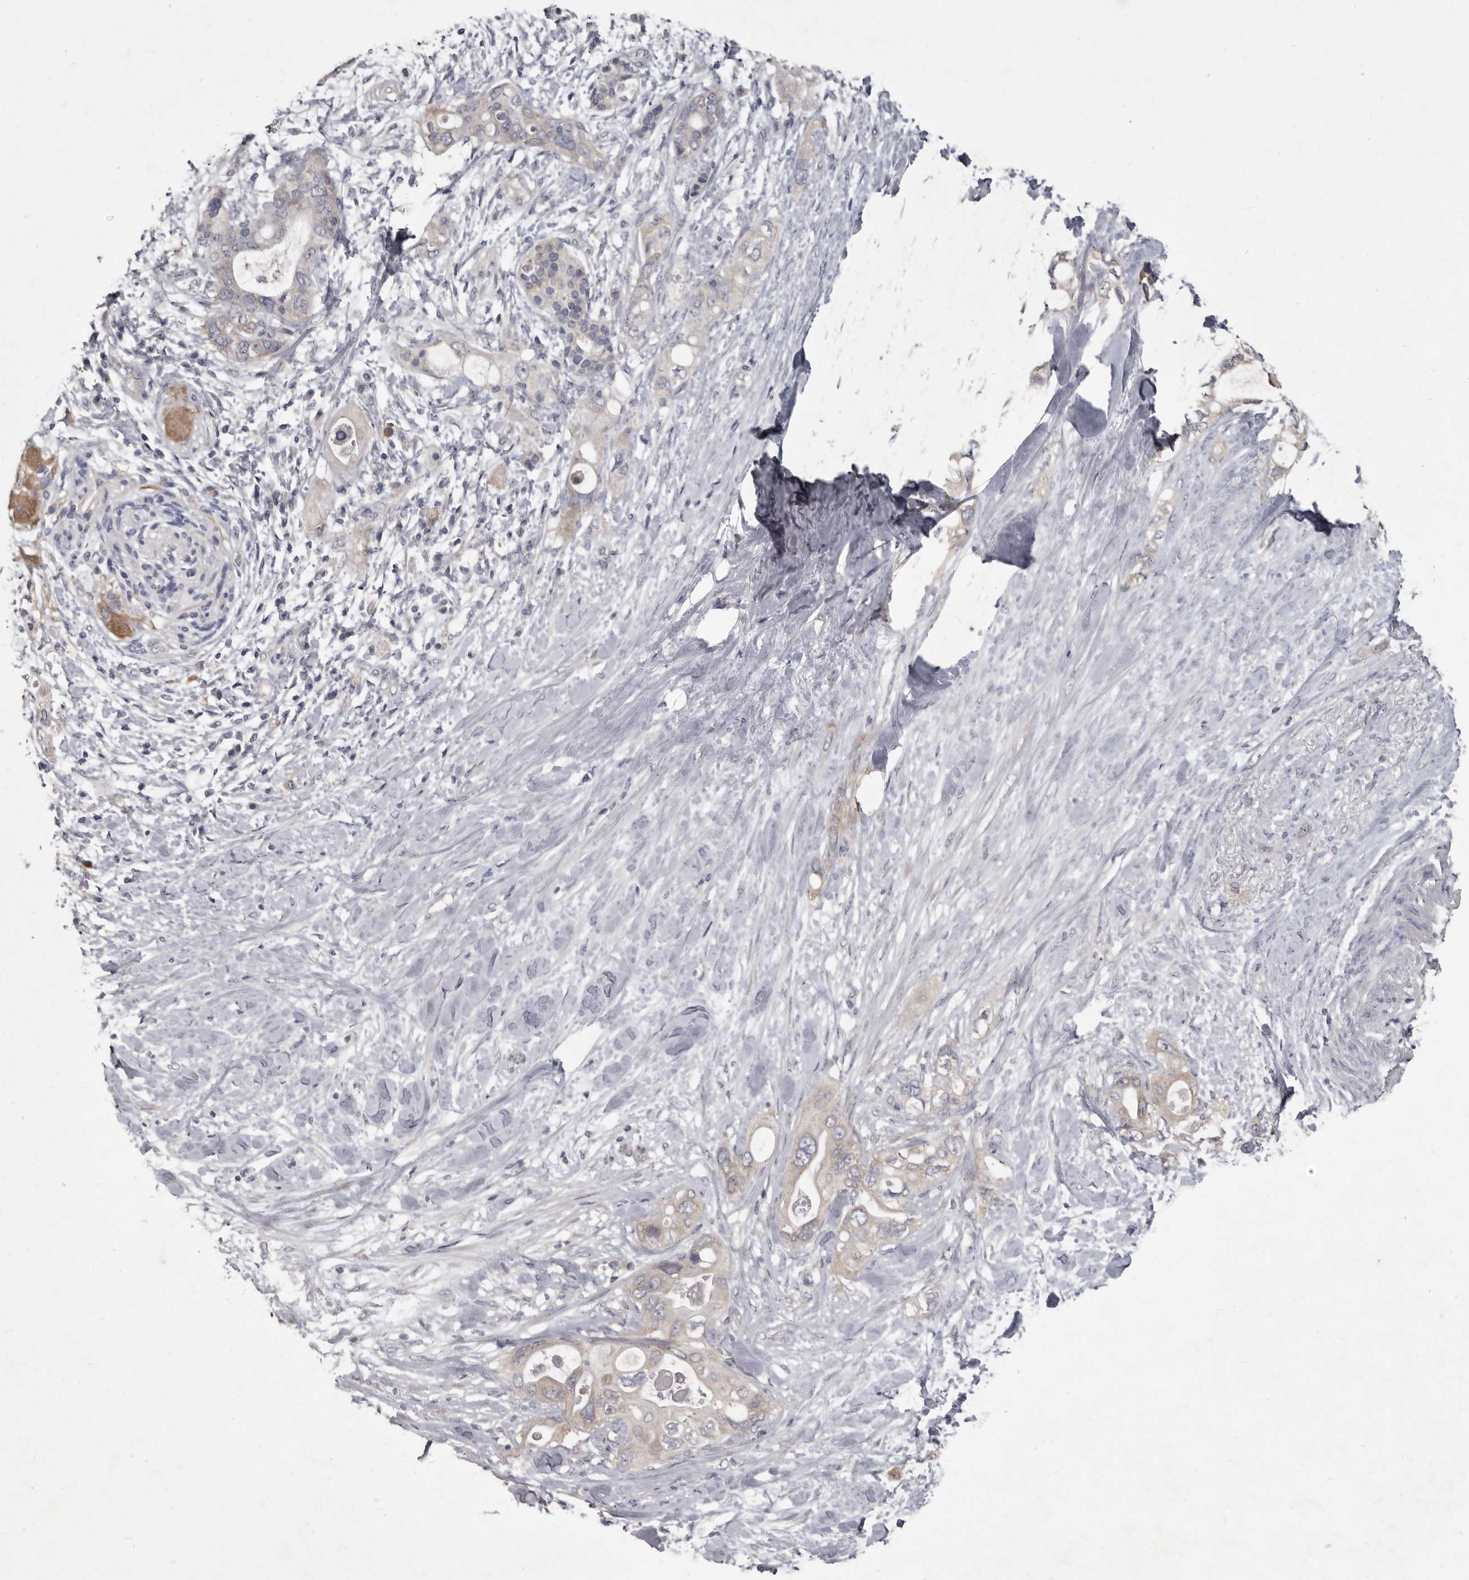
{"staining": {"intensity": "weak", "quantity": "25%-75%", "location": "cytoplasmic/membranous"}, "tissue": "pancreatic cancer", "cell_type": "Tumor cells", "image_type": "cancer", "snomed": [{"axis": "morphology", "description": "Adenocarcinoma, NOS"}, {"axis": "topography", "description": "Pancreas"}], "caption": "IHC histopathology image of adenocarcinoma (pancreatic) stained for a protein (brown), which reveals low levels of weak cytoplasmic/membranous positivity in approximately 25%-75% of tumor cells.", "gene": "GSK3B", "patient": {"sex": "female", "age": 56}}